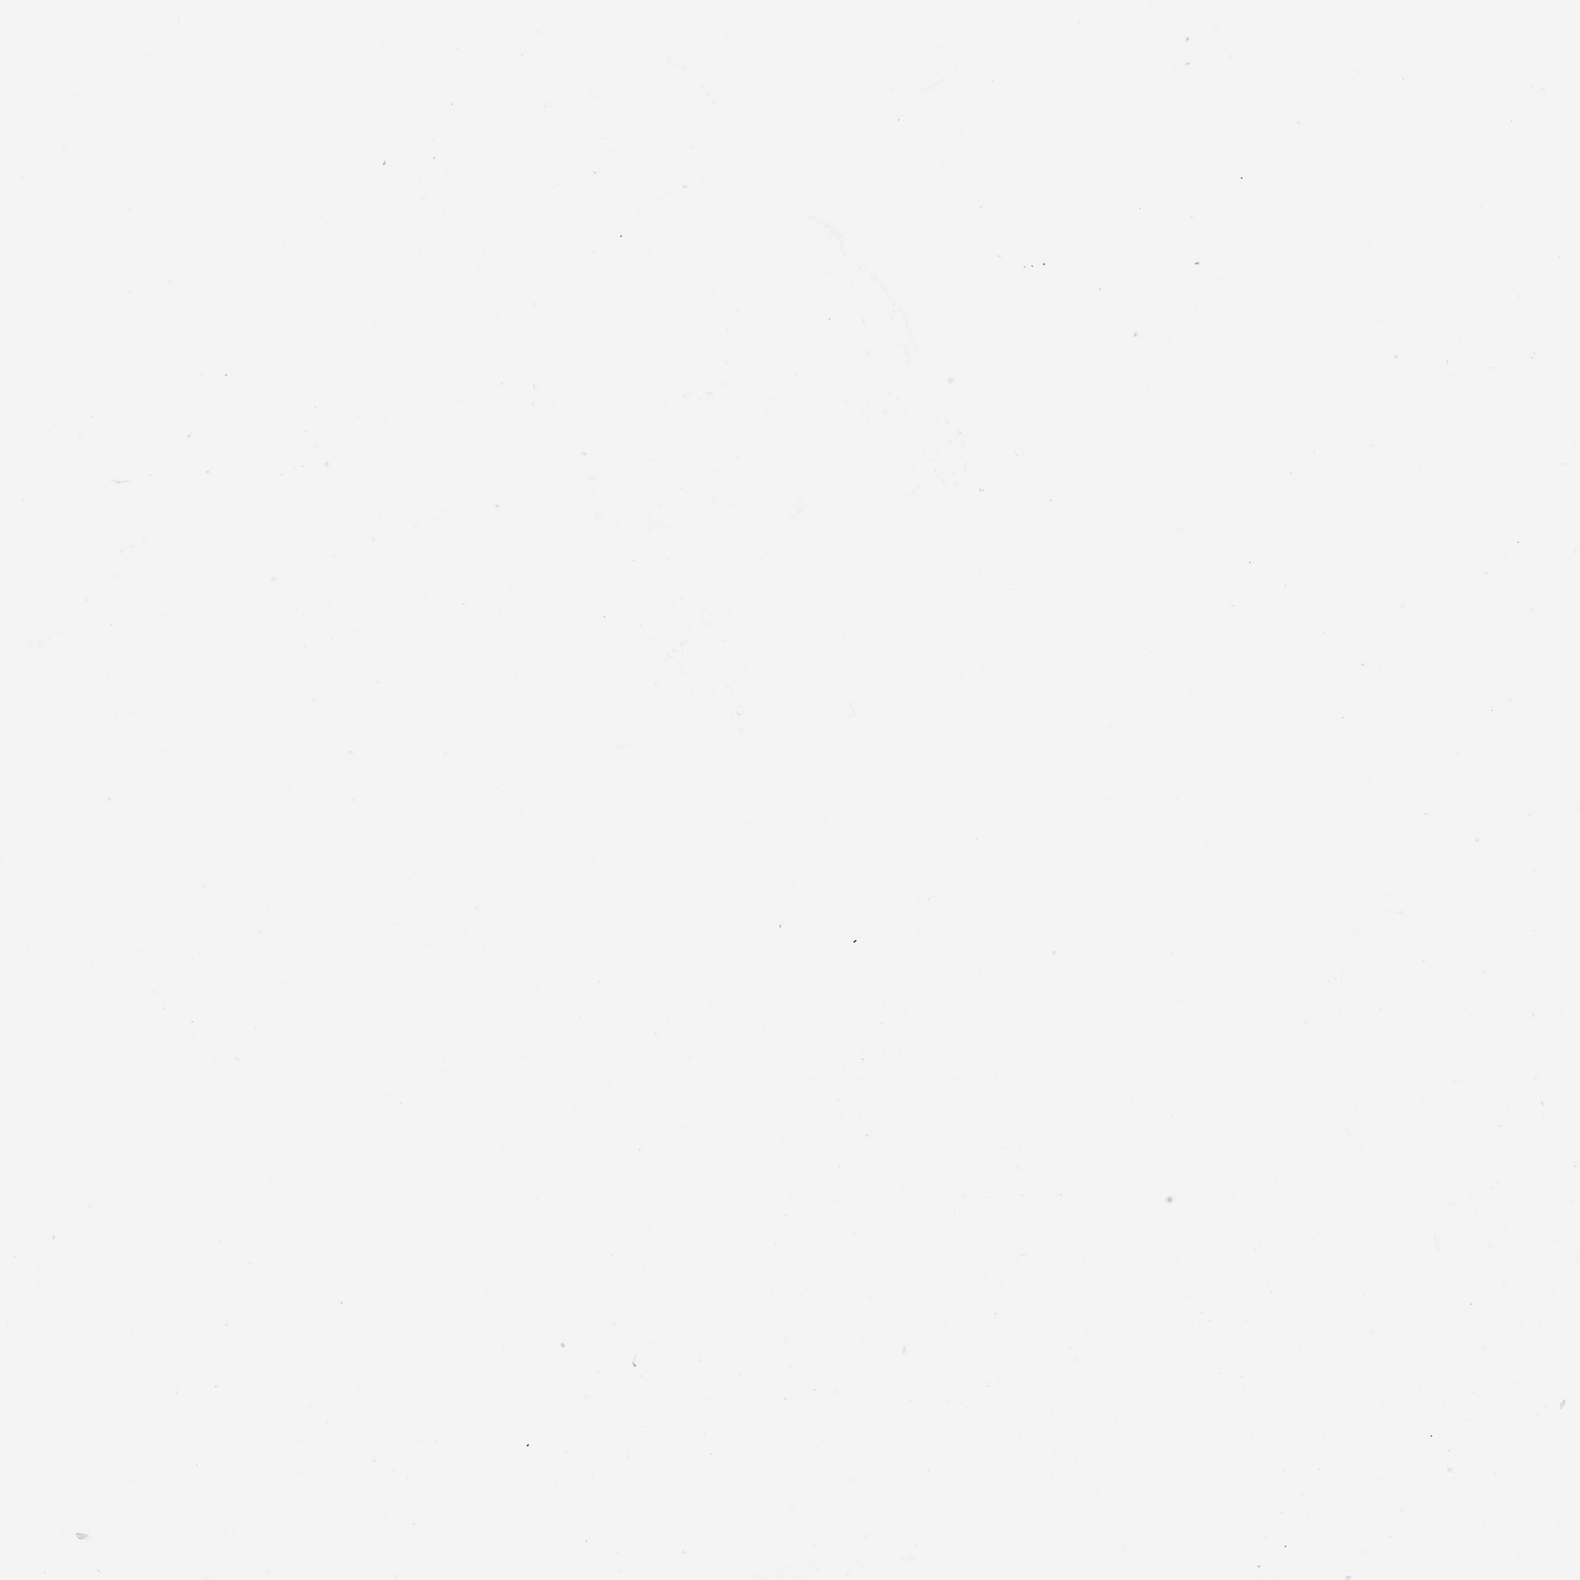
{"staining": {"intensity": "weak", "quantity": ">75%", "location": "cytoplasmic/membranous"}, "tissue": "parathyroid gland", "cell_type": "Glandular cells", "image_type": "normal", "snomed": [{"axis": "morphology", "description": "Normal tissue, NOS"}, {"axis": "topography", "description": "Parathyroid gland"}], "caption": "Parathyroid gland stained with a protein marker reveals weak staining in glandular cells.", "gene": "PLEK2", "patient": {"sex": "female", "age": 58}}